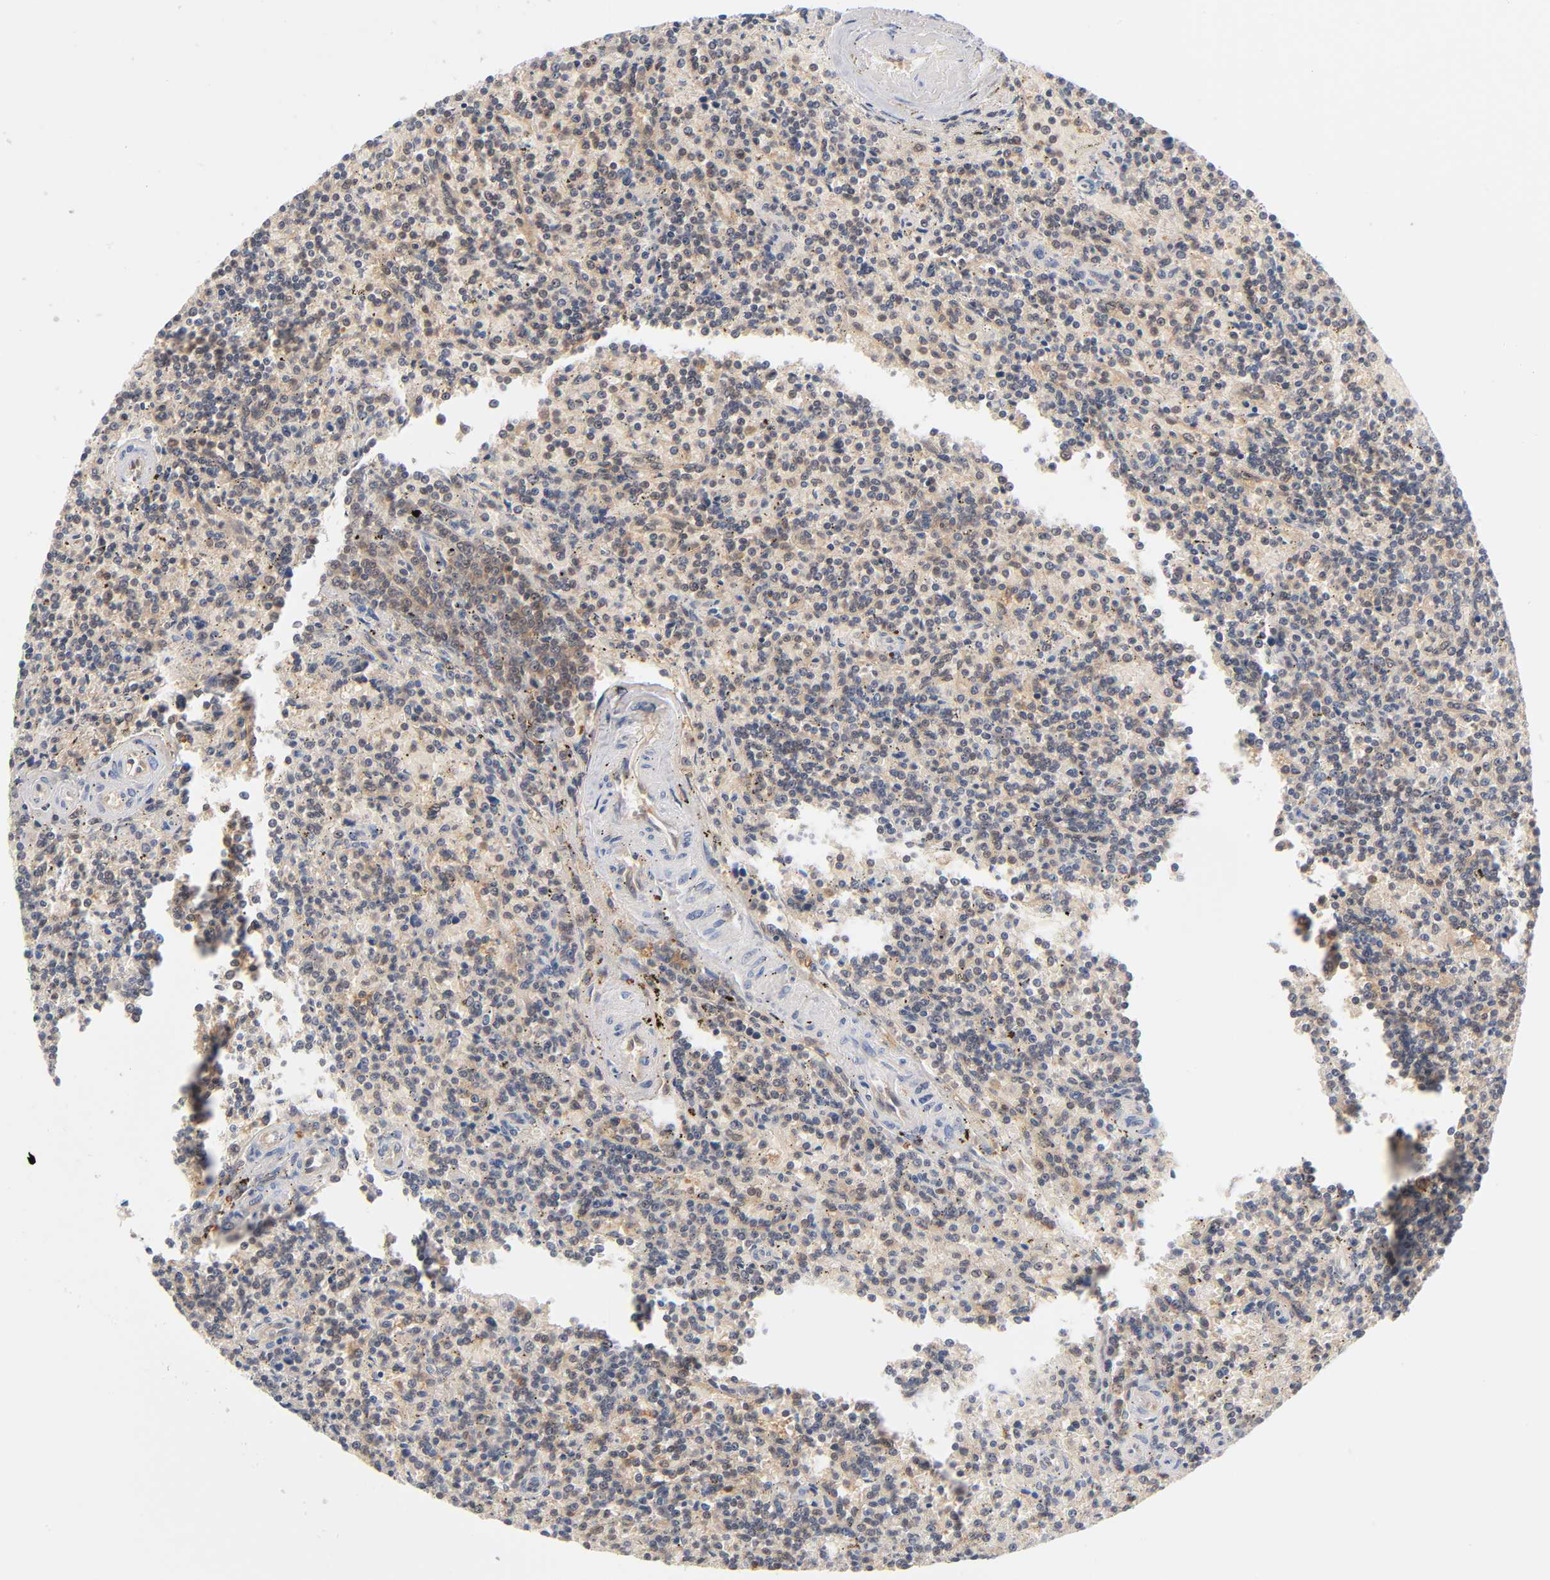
{"staining": {"intensity": "weak", "quantity": ">75%", "location": "cytoplasmic/membranous"}, "tissue": "lymphoma", "cell_type": "Tumor cells", "image_type": "cancer", "snomed": [{"axis": "morphology", "description": "Malignant lymphoma, non-Hodgkin's type, Low grade"}, {"axis": "topography", "description": "Spleen"}], "caption": "Immunohistochemistry photomicrograph of human malignant lymphoma, non-Hodgkin's type (low-grade) stained for a protein (brown), which displays low levels of weak cytoplasmic/membranous positivity in approximately >75% of tumor cells.", "gene": "DFFB", "patient": {"sex": "male", "age": 73}}